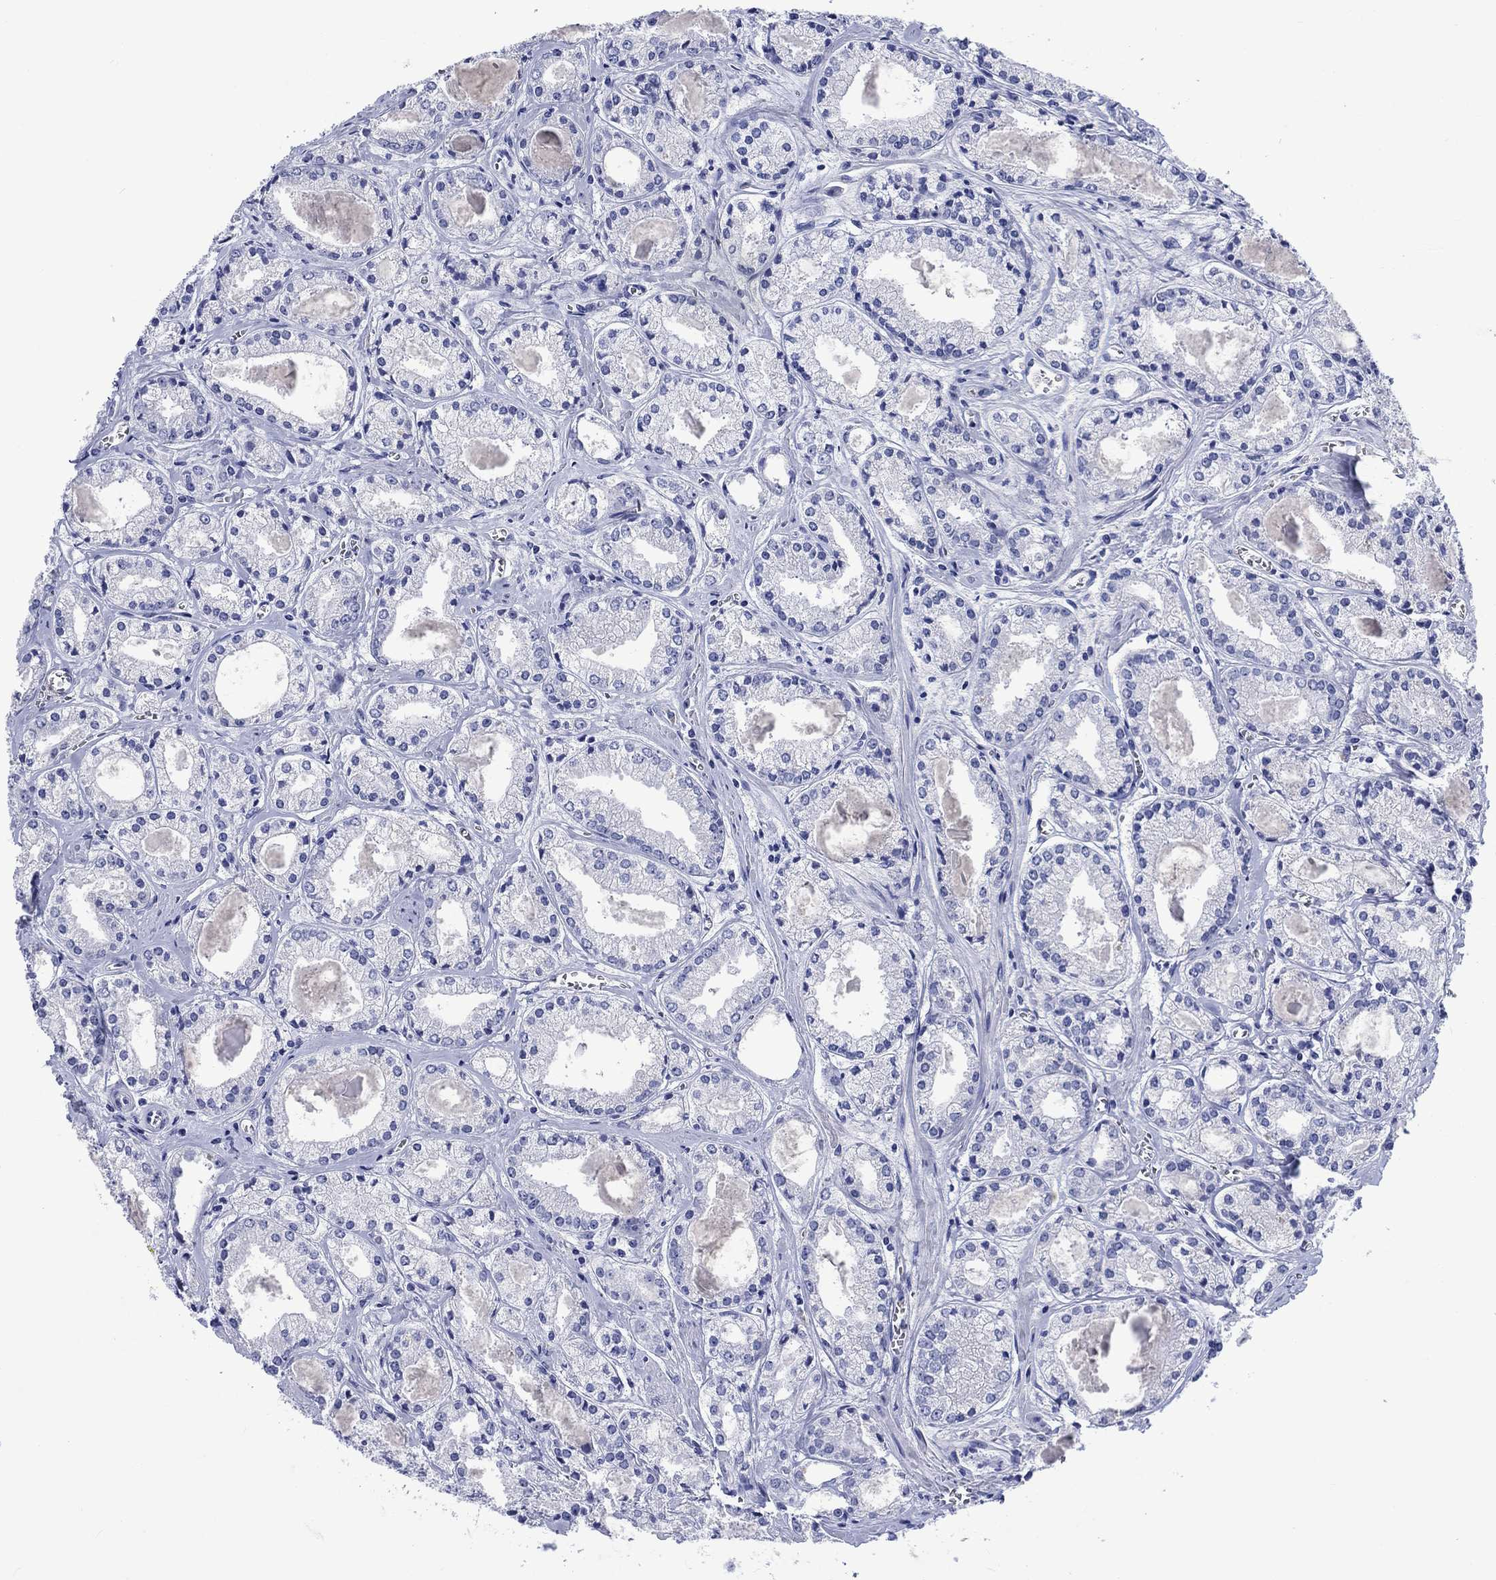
{"staining": {"intensity": "negative", "quantity": "none", "location": "none"}, "tissue": "prostate cancer", "cell_type": "Tumor cells", "image_type": "cancer", "snomed": [{"axis": "morphology", "description": "Adenocarcinoma, NOS"}, {"axis": "topography", "description": "Prostate"}], "caption": "DAB immunohistochemical staining of prostate cancer demonstrates no significant expression in tumor cells.", "gene": "CACNG3", "patient": {"sex": "male", "age": 72}}